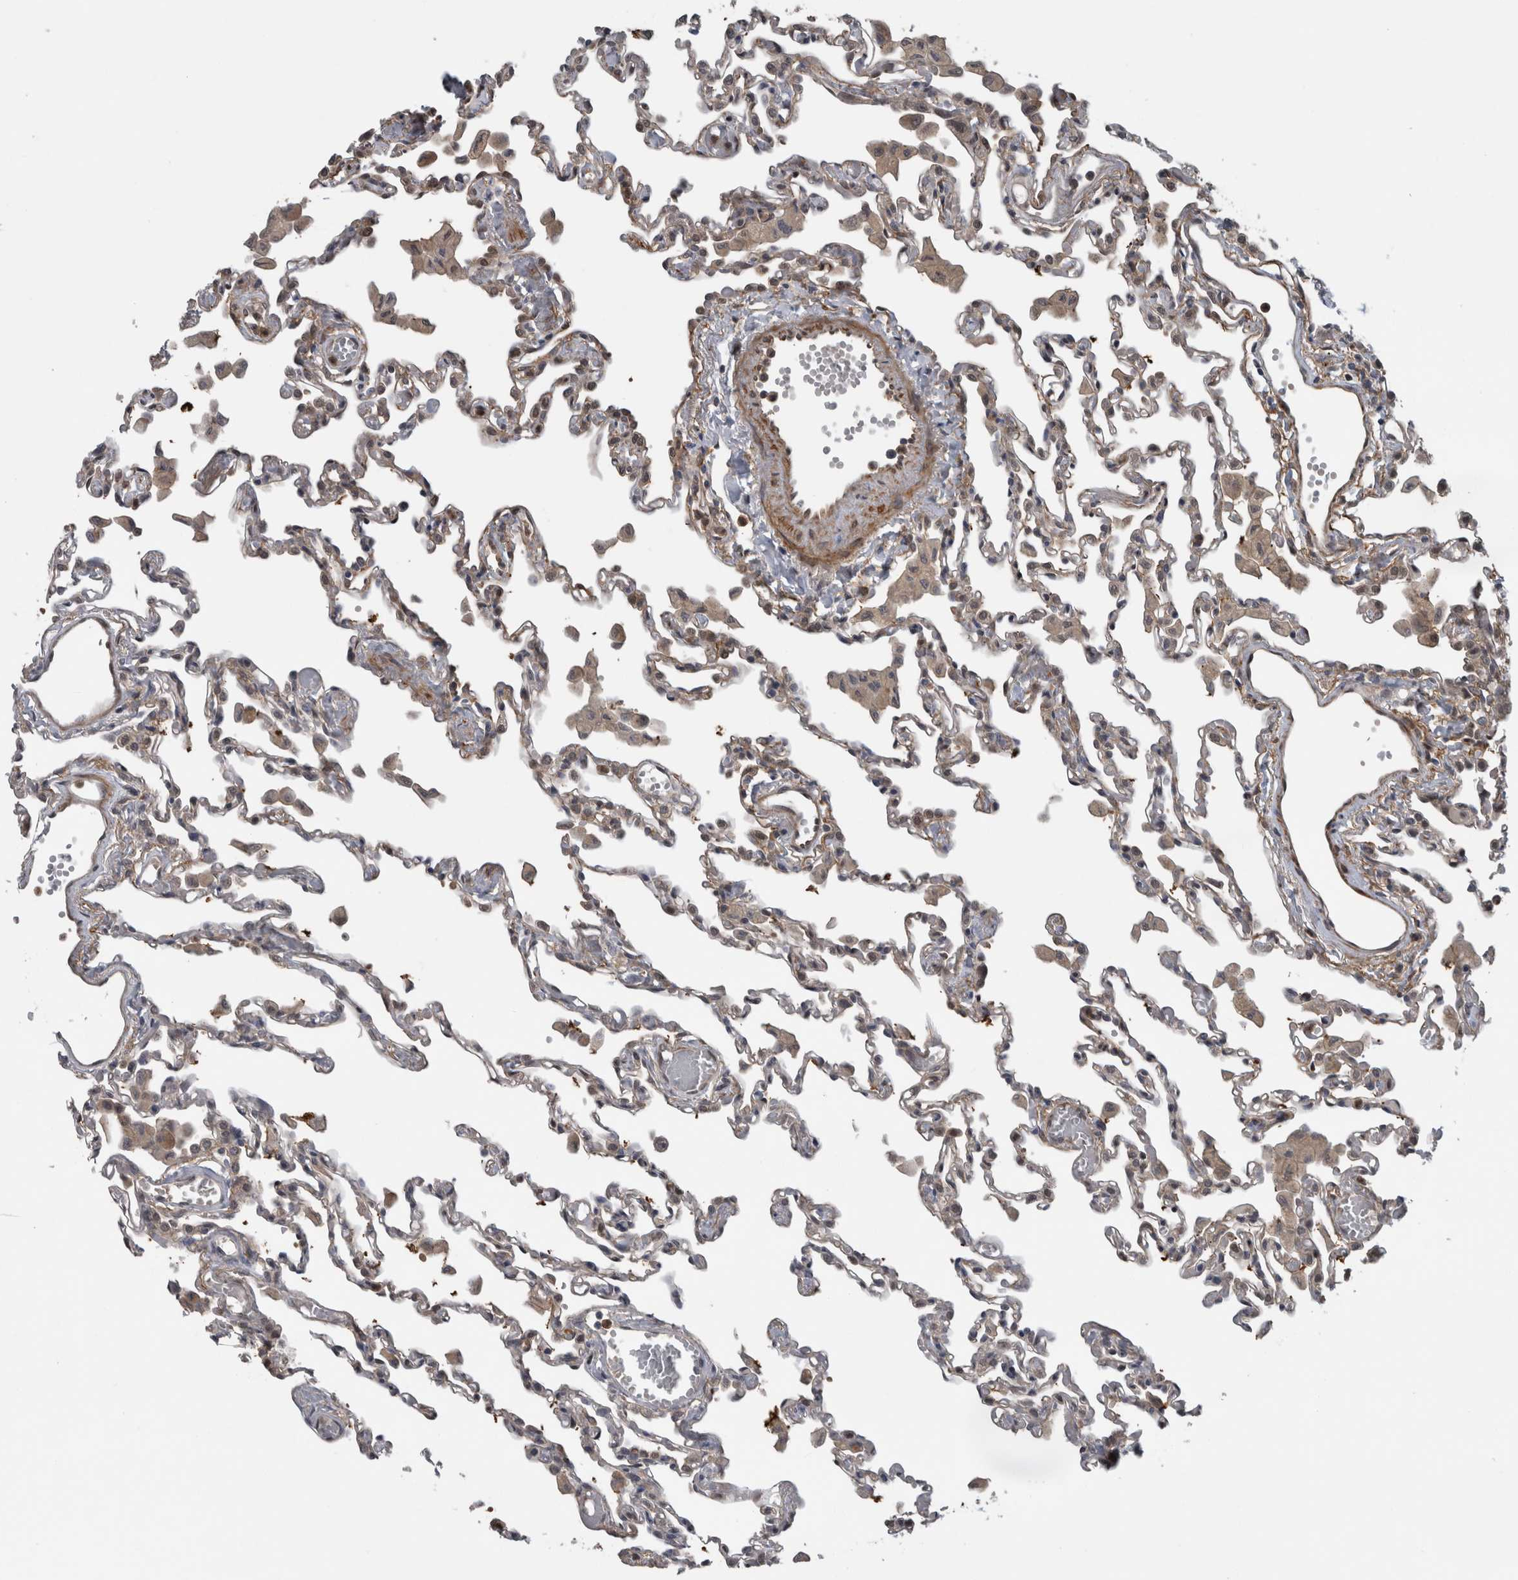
{"staining": {"intensity": "weak", "quantity": "25%-75%", "location": "cytoplasmic/membranous"}, "tissue": "lung", "cell_type": "Alveolar cells", "image_type": "normal", "snomed": [{"axis": "morphology", "description": "Normal tissue, NOS"}, {"axis": "topography", "description": "Bronchus"}, {"axis": "topography", "description": "Lung"}], "caption": "Lung stained with immunohistochemistry exhibits weak cytoplasmic/membranous positivity in about 25%-75% of alveolar cells.", "gene": "NAPRT", "patient": {"sex": "female", "age": 49}}